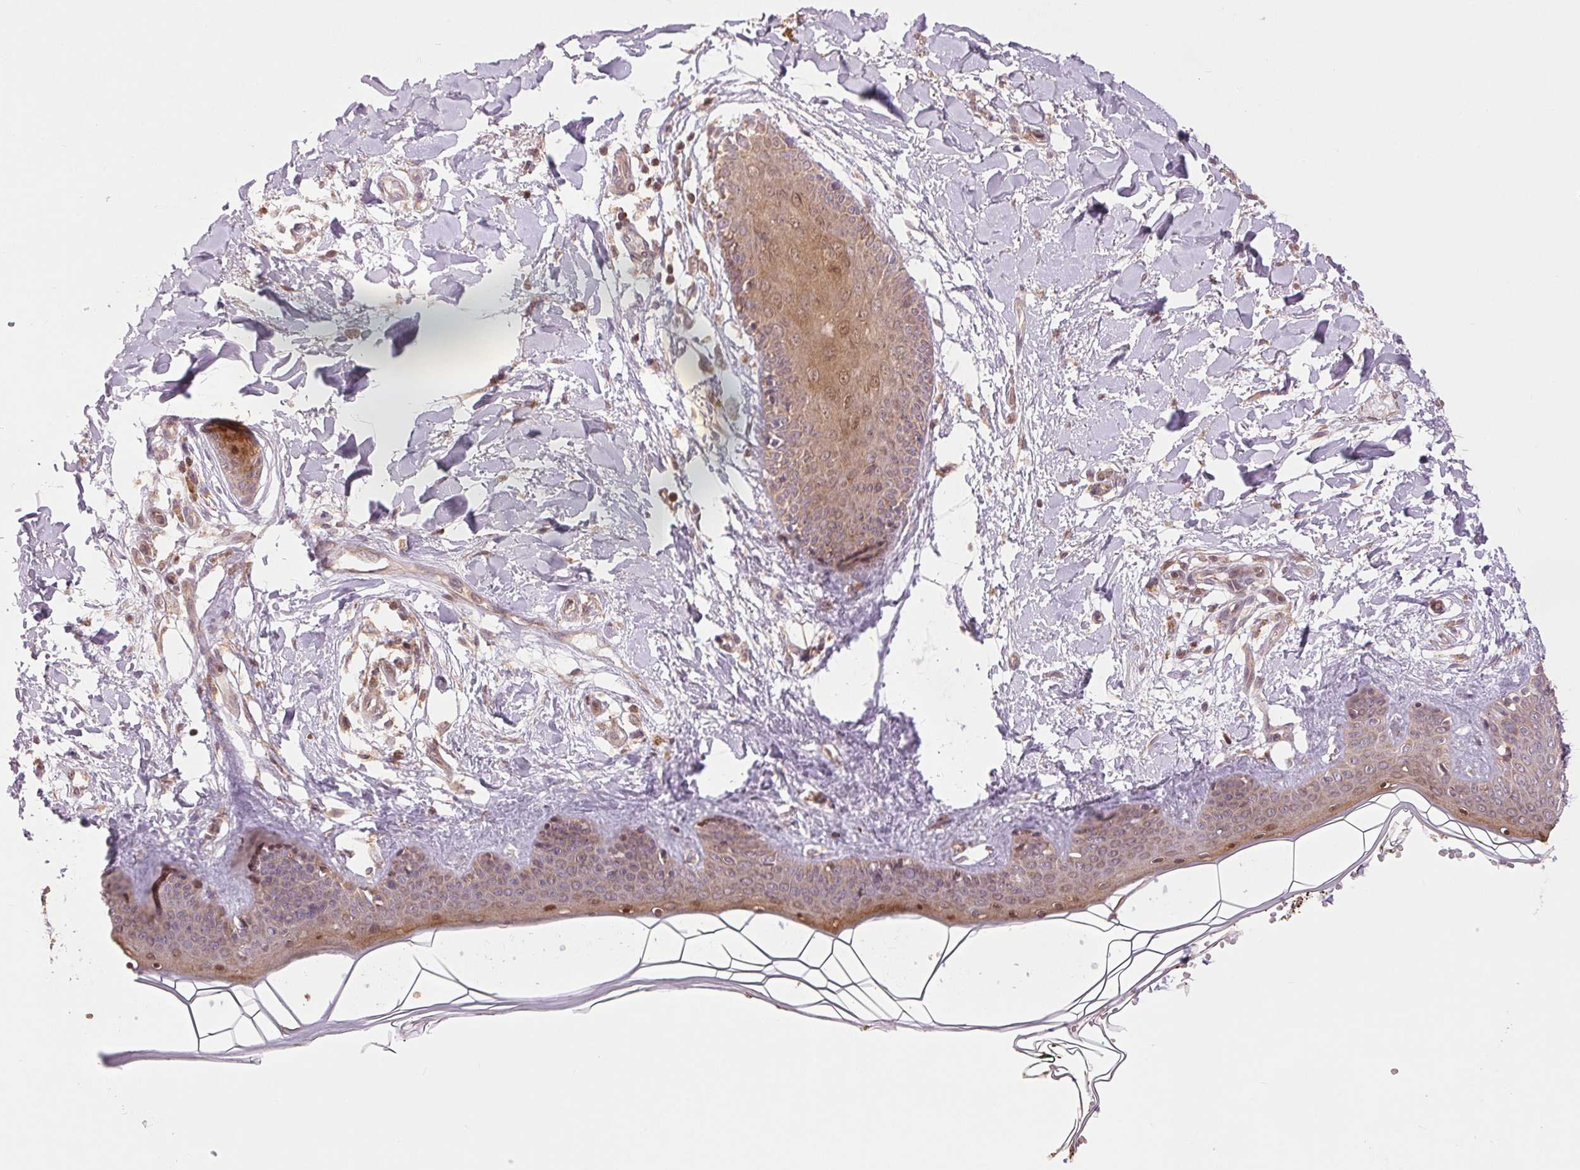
{"staining": {"intensity": "moderate", "quantity": "<25%", "location": "nuclear"}, "tissue": "skin", "cell_type": "Fibroblasts", "image_type": "normal", "snomed": [{"axis": "morphology", "description": "Normal tissue, NOS"}, {"axis": "topography", "description": "Skin"}], "caption": "Immunohistochemical staining of benign skin shows moderate nuclear protein positivity in about <25% of fibroblasts.", "gene": "BTF3L4", "patient": {"sex": "female", "age": 34}}